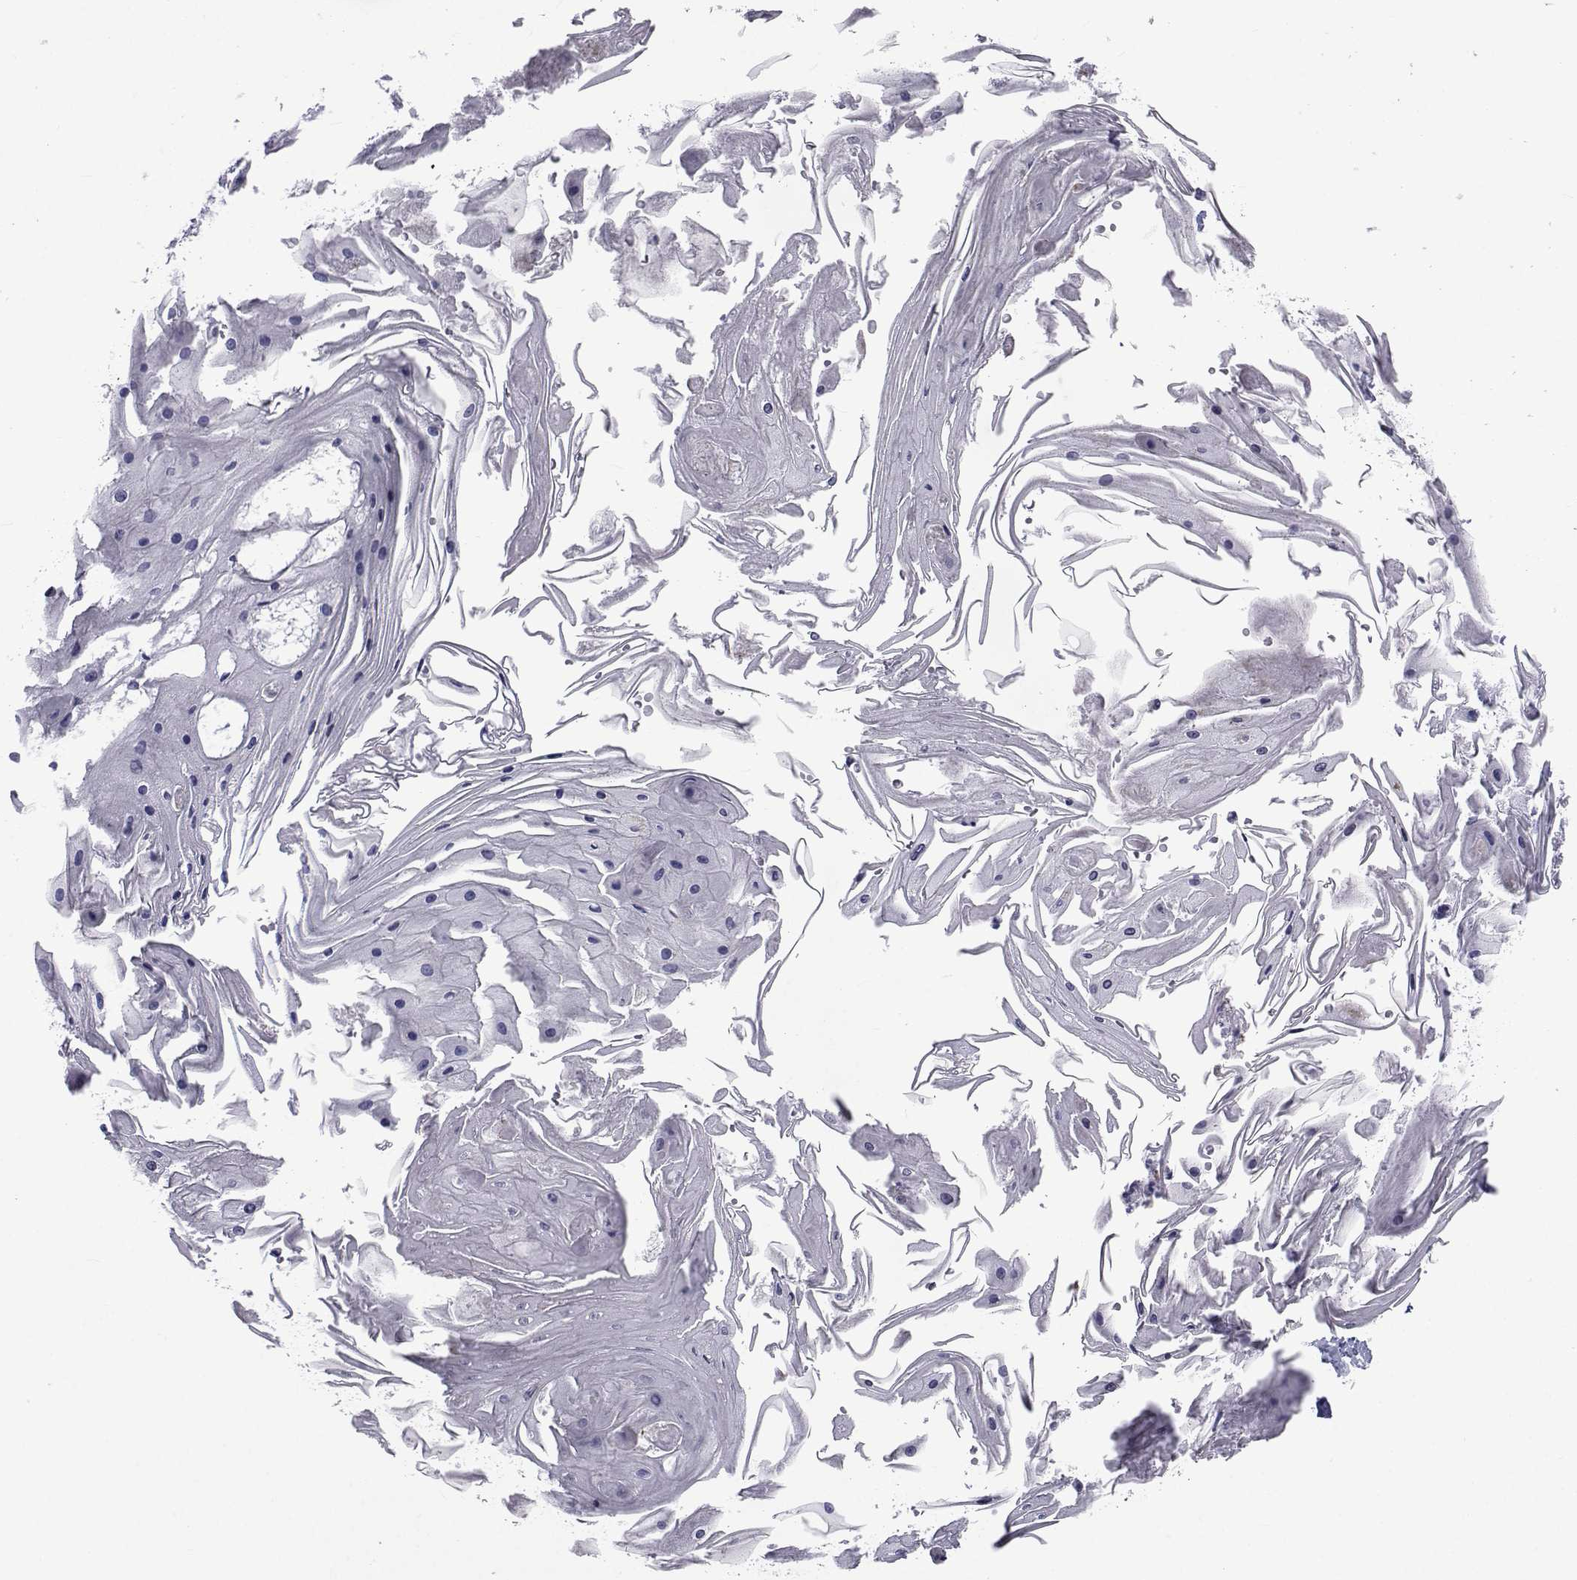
{"staining": {"intensity": "negative", "quantity": "none", "location": "none"}, "tissue": "skin cancer", "cell_type": "Tumor cells", "image_type": "cancer", "snomed": [{"axis": "morphology", "description": "Squamous cell carcinoma, NOS"}, {"axis": "topography", "description": "Skin"}], "caption": "Immunohistochemistry of skin cancer demonstrates no staining in tumor cells. Brightfield microscopy of immunohistochemistry stained with DAB (3,3'-diaminobenzidine) (brown) and hematoxylin (blue), captured at high magnification.", "gene": "PDE6H", "patient": {"sex": "male", "age": 70}}